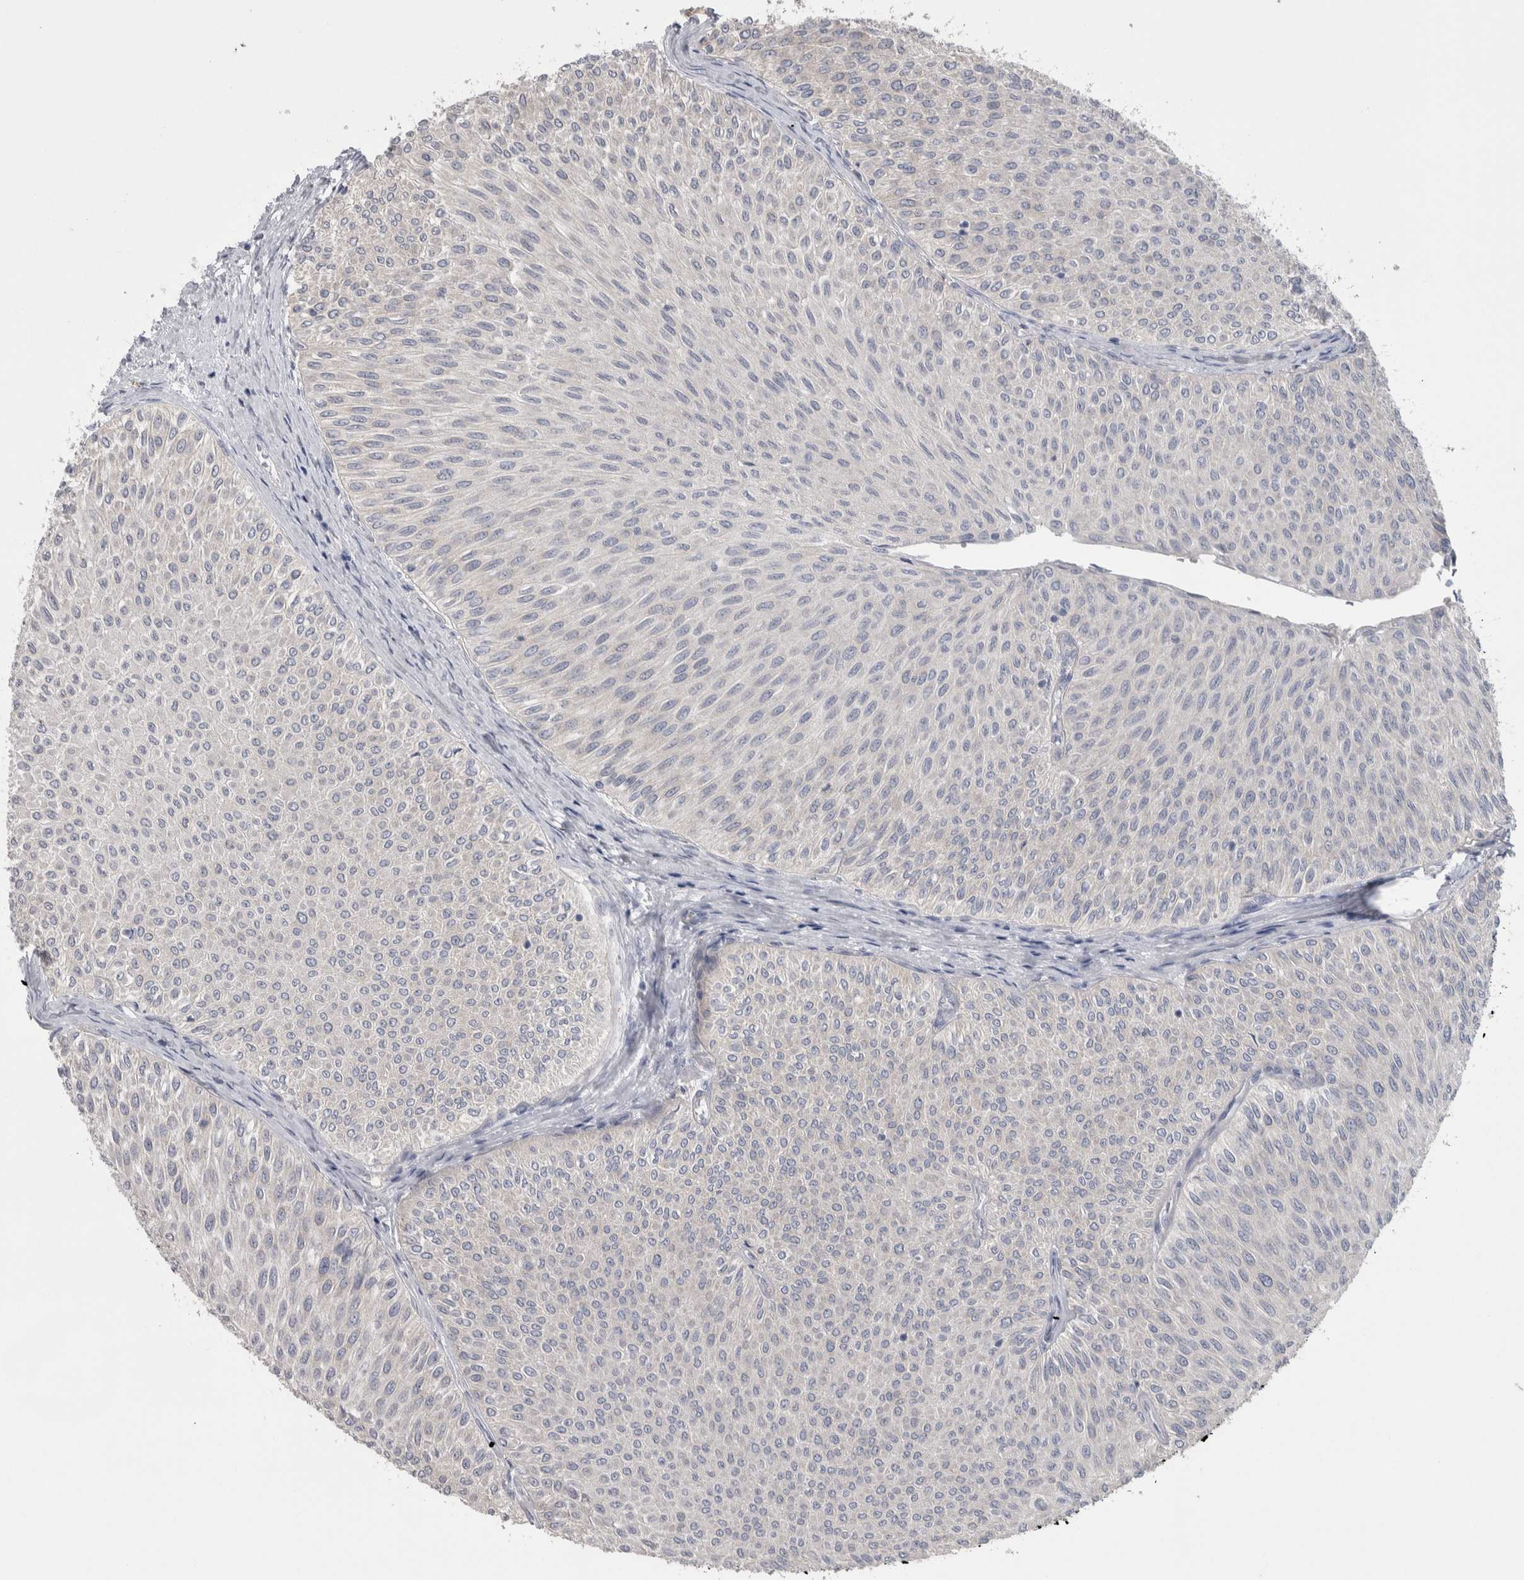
{"staining": {"intensity": "negative", "quantity": "none", "location": "none"}, "tissue": "urothelial cancer", "cell_type": "Tumor cells", "image_type": "cancer", "snomed": [{"axis": "morphology", "description": "Urothelial carcinoma, Low grade"}, {"axis": "topography", "description": "Urinary bladder"}], "caption": "The histopathology image displays no staining of tumor cells in urothelial carcinoma (low-grade). The staining is performed using DAB (3,3'-diaminobenzidine) brown chromogen with nuclei counter-stained in using hematoxylin.", "gene": "GPHN", "patient": {"sex": "male", "age": 78}}